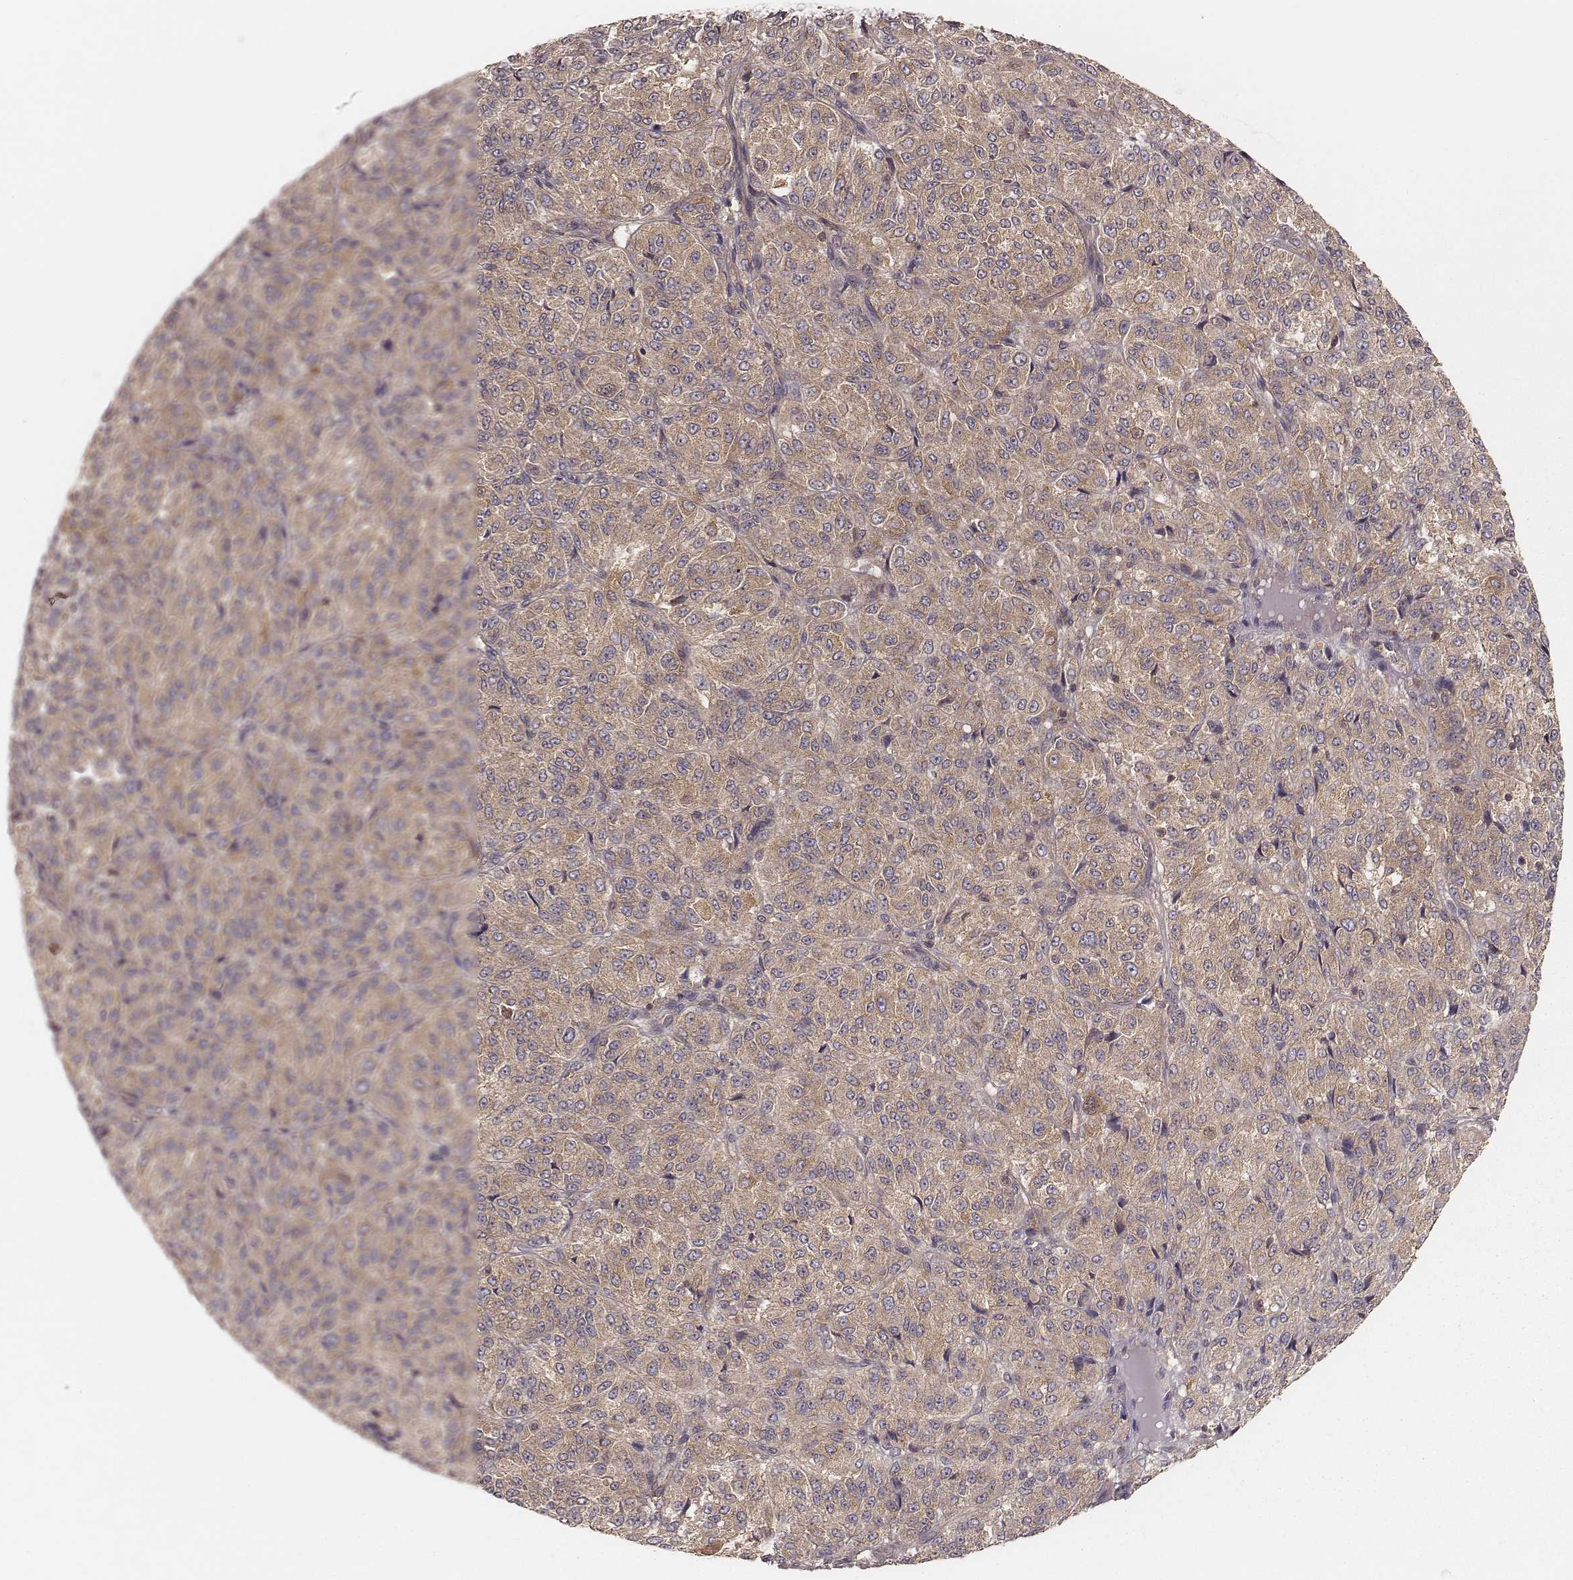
{"staining": {"intensity": "weak", "quantity": ">75%", "location": "cytoplasmic/membranous"}, "tissue": "melanoma", "cell_type": "Tumor cells", "image_type": "cancer", "snomed": [{"axis": "morphology", "description": "Malignant melanoma, Metastatic site"}, {"axis": "topography", "description": "Brain"}], "caption": "IHC of human melanoma displays low levels of weak cytoplasmic/membranous expression in approximately >75% of tumor cells.", "gene": "CARS1", "patient": {"sex": "female", "age": 56}}